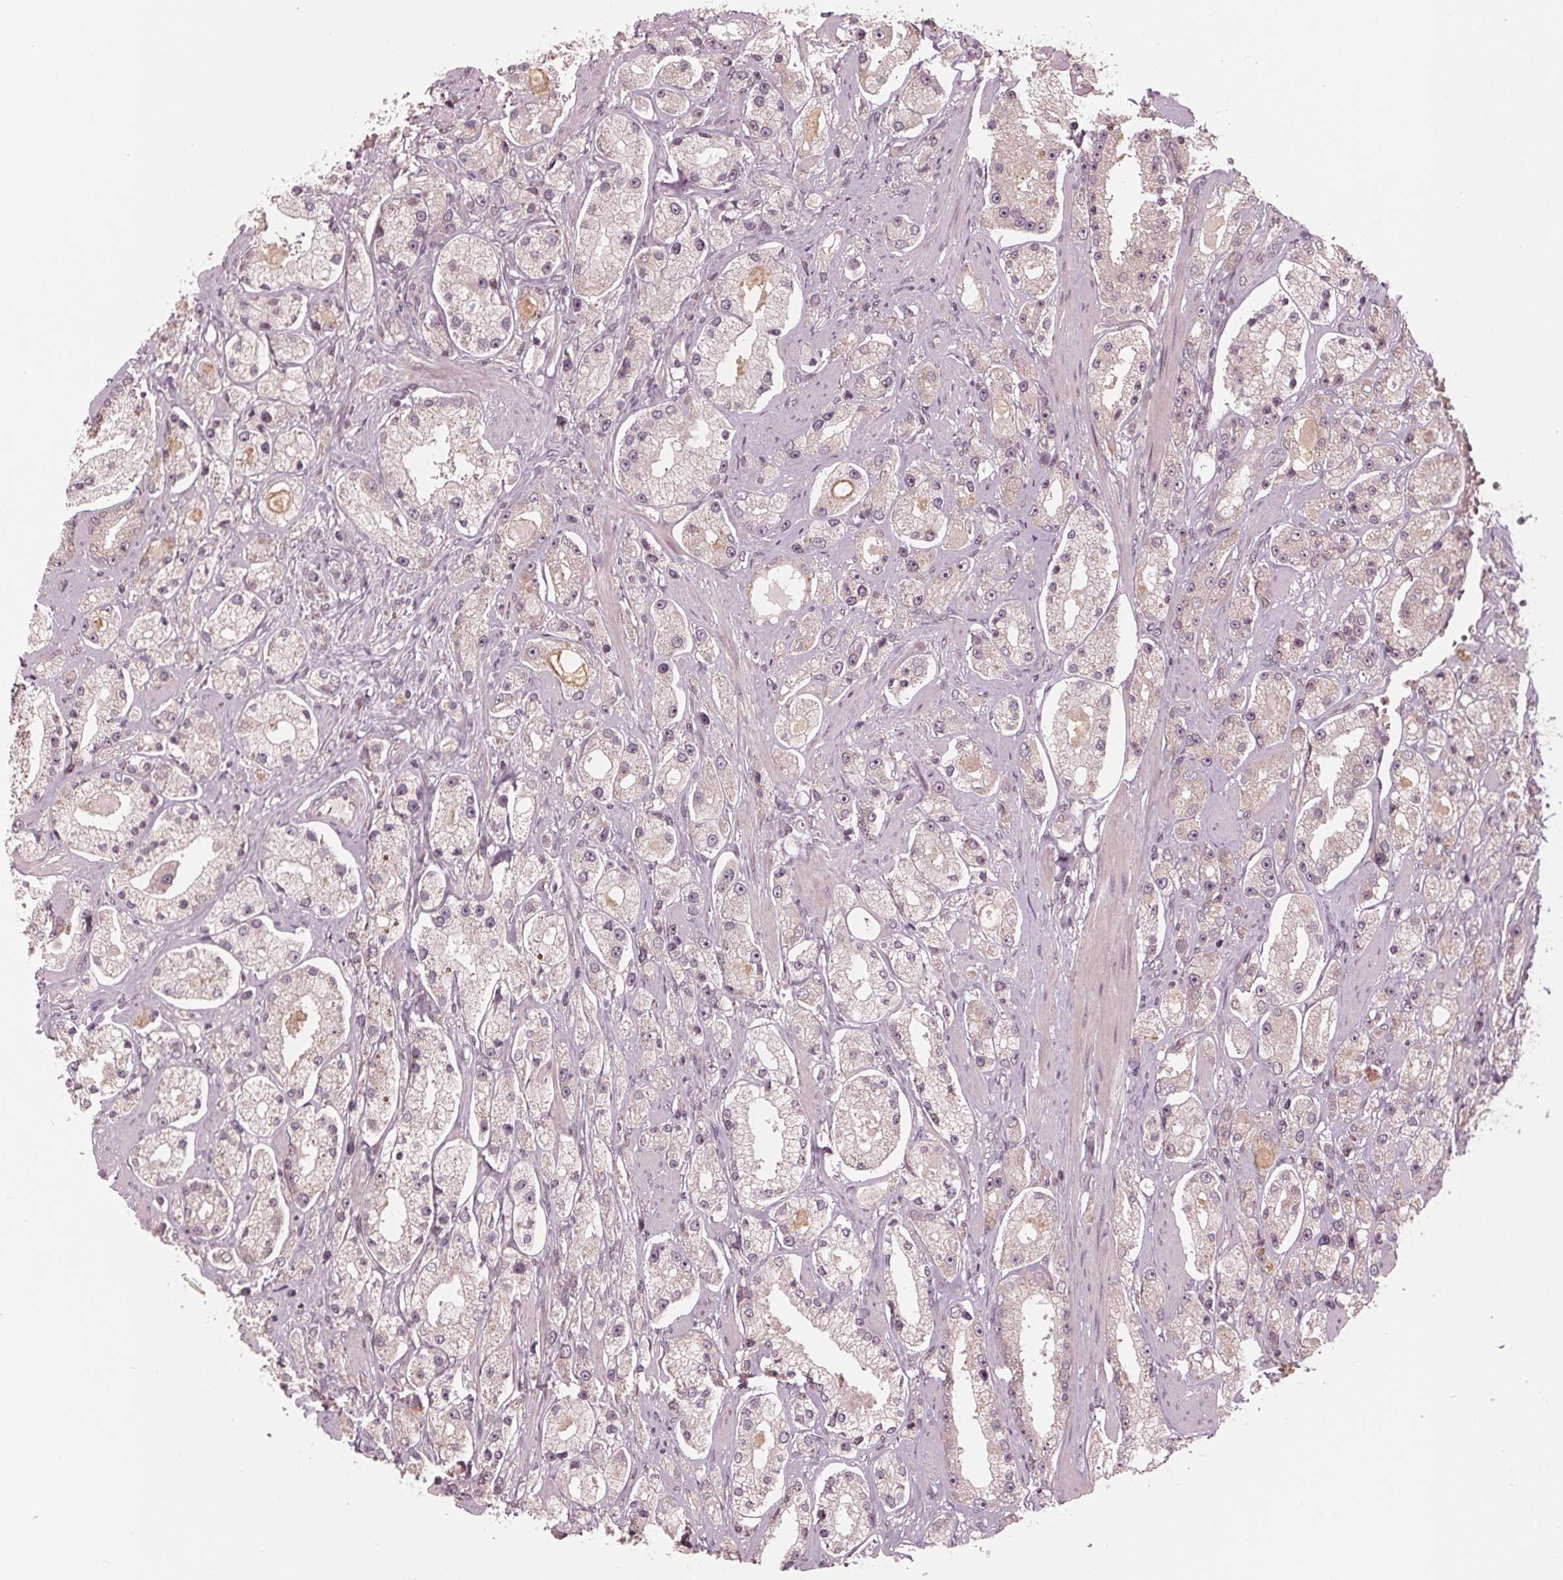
{"staining": {"intensity": "weak", "quantity": "<25%", "location": "cytoplasmic/membranous"}, "tissue": "prostate cancer", "cell_type": "Tumor cells", "image_type": "cancer", "snomed": [{"axis": "morphology", "description": "Adenocarcinoma, High grade"}, {"axis": "topography", "description": "Prostate"}], "caption": "The histopathology image shows no staining of tumor cells in prostate cancer.", "gene": "ZNF471", "patient": {"sex": "male", "age": 67}}